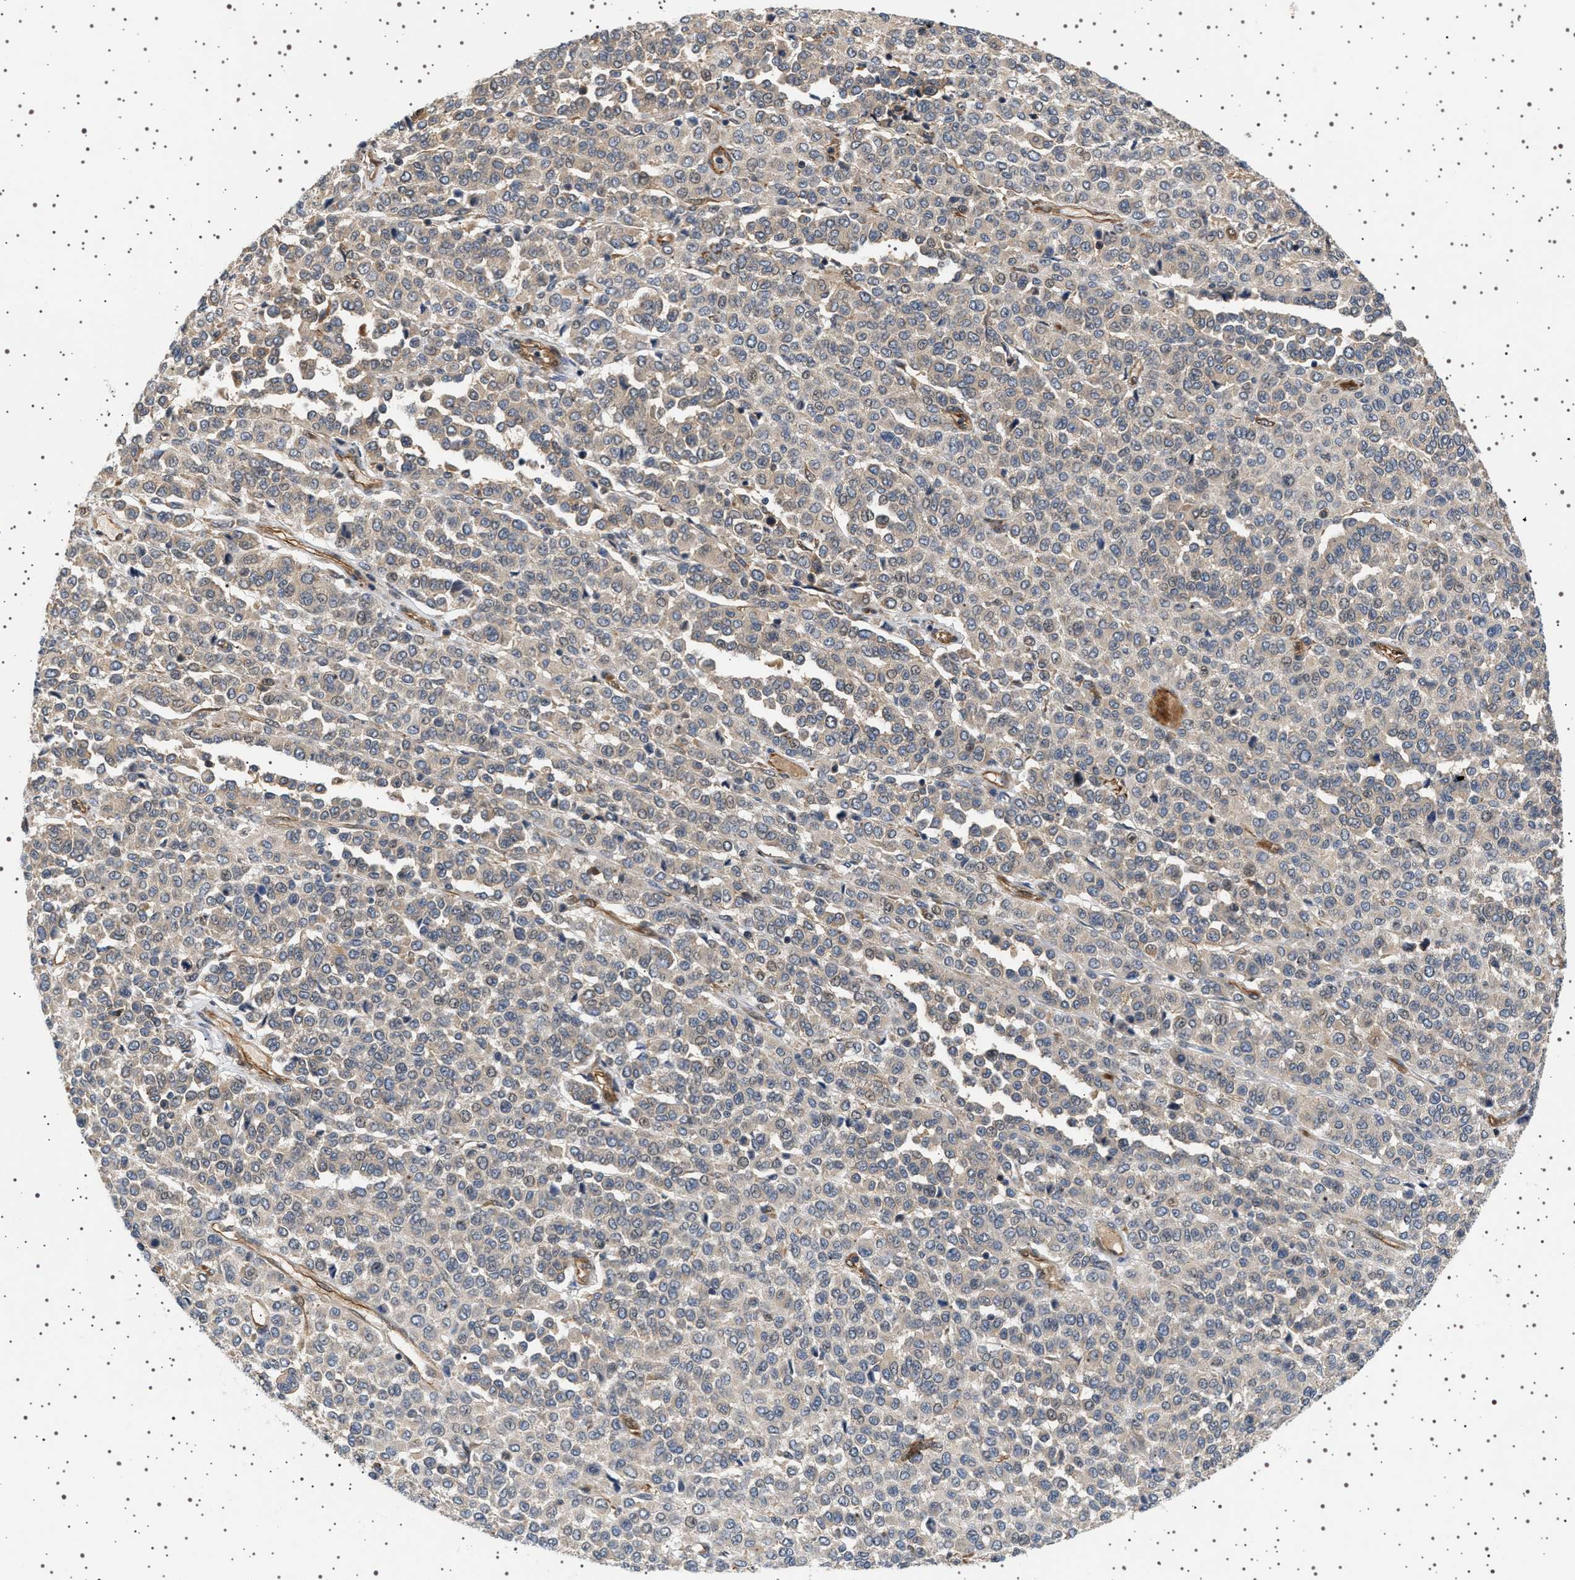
{"staining": {"intensity": "weak", "quantity": "<25%", "location": "cytoplasmic/membranous"}, "tissue": "melanoma", "cell_type": "Tumor cells", "image_type": "cancer", "snomed": [{"axis": "morphology", "description": "Malignant melanoma, Metastatic site"}, {"axis": "topography", "description": "Pancreas"}], "caption": "The histopathology image shows no staining of tumor cells in malignant melanoma (metastatic site).", "gene": "BAG3", "patient": {"sex": "female", "age": 30}}